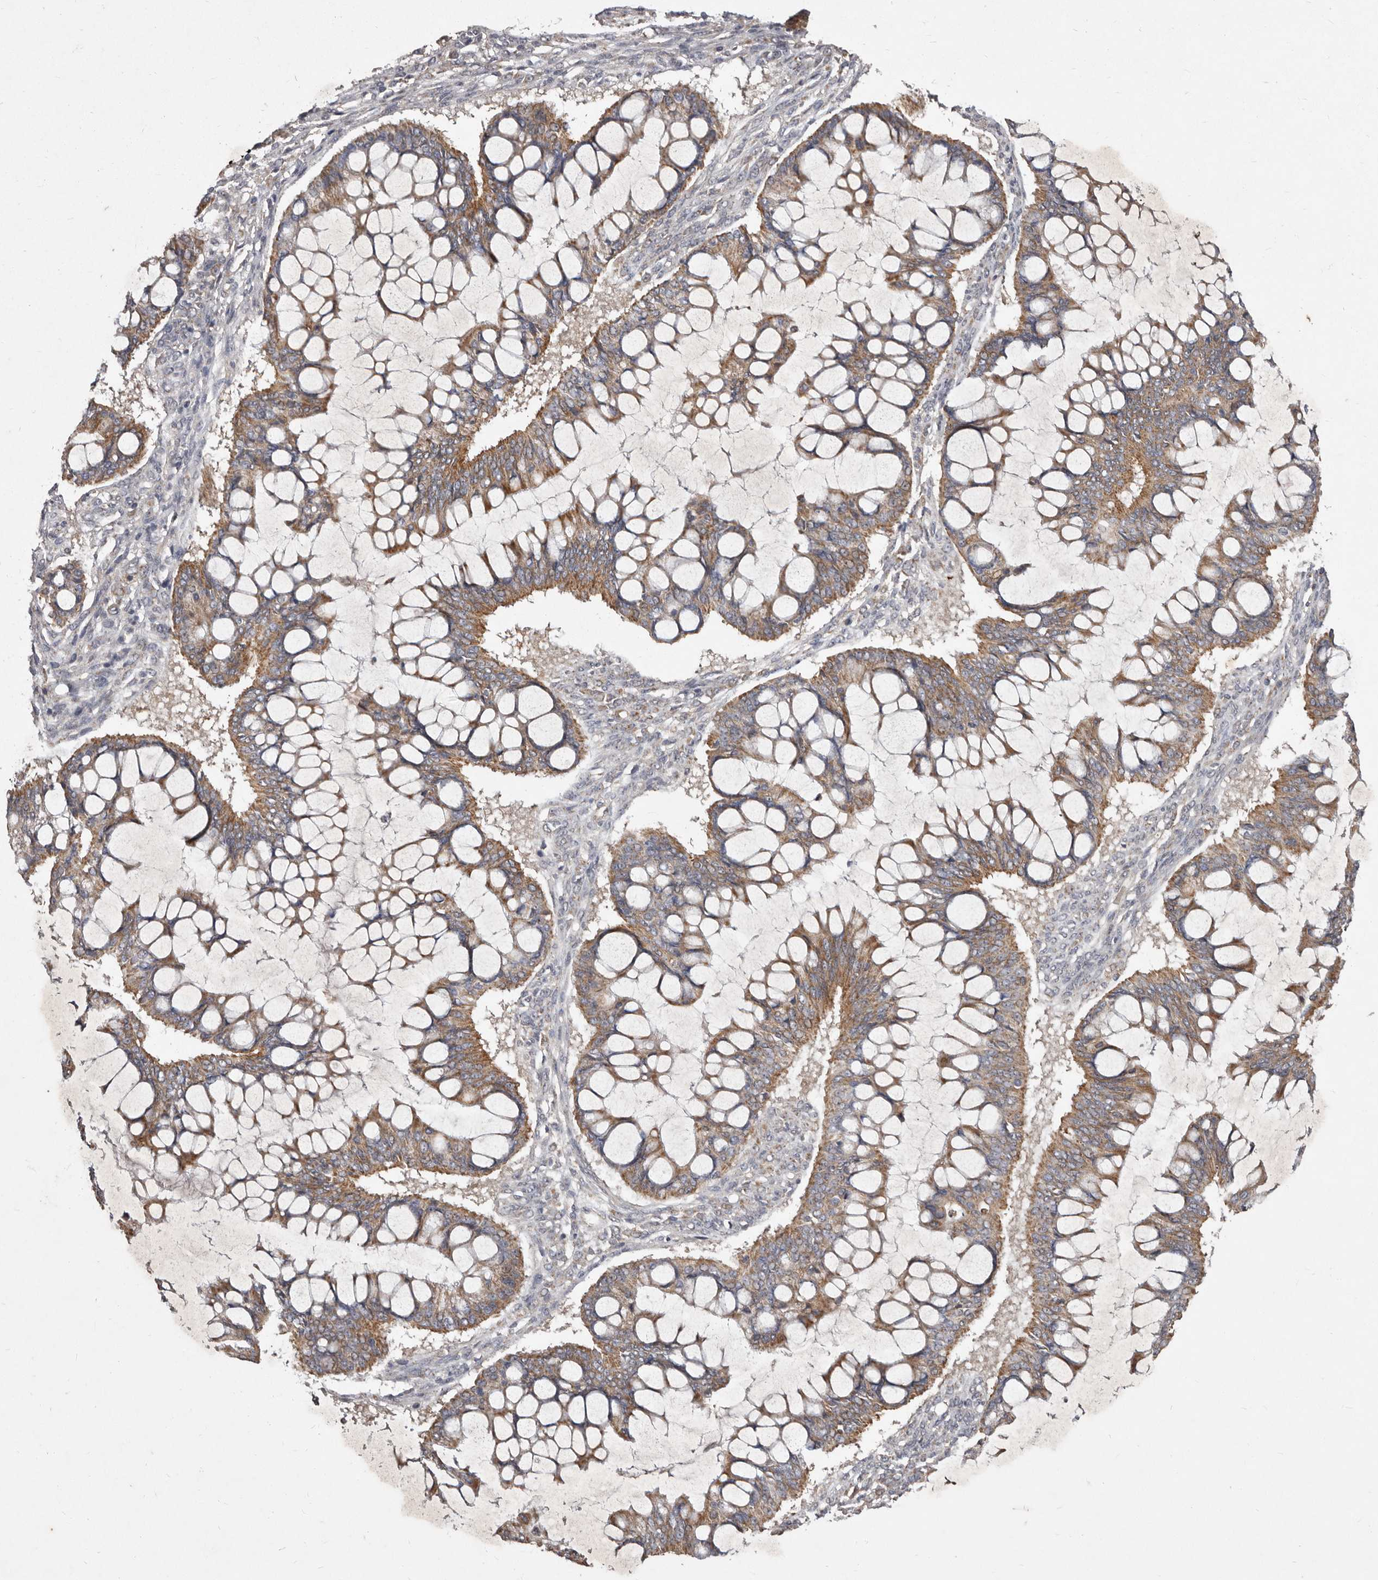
{"staining": {"intensity": "moderate", "quantity": ">75%", "location": "cytoplasmic/membranous"}, "tissue": "ovarian cancer", "cell_type": "Tumor cells", "image_type": "cancer", "snomed": [{"axis": "morphology", "description": "Cystadenocarcinoma, mucinous, NOS"}, {"axis": "topography", "description": "Ovary"}], "caption": "Human ovarian cancer (mucinous cystadenocarcinoma) stained for a protein (brown) exhibits moderate cytoplasmic/membranous positive expression in about >75% of tumor cells.", "gene": "FLAD1", "patient": {"sex": "female", "age": 73}}